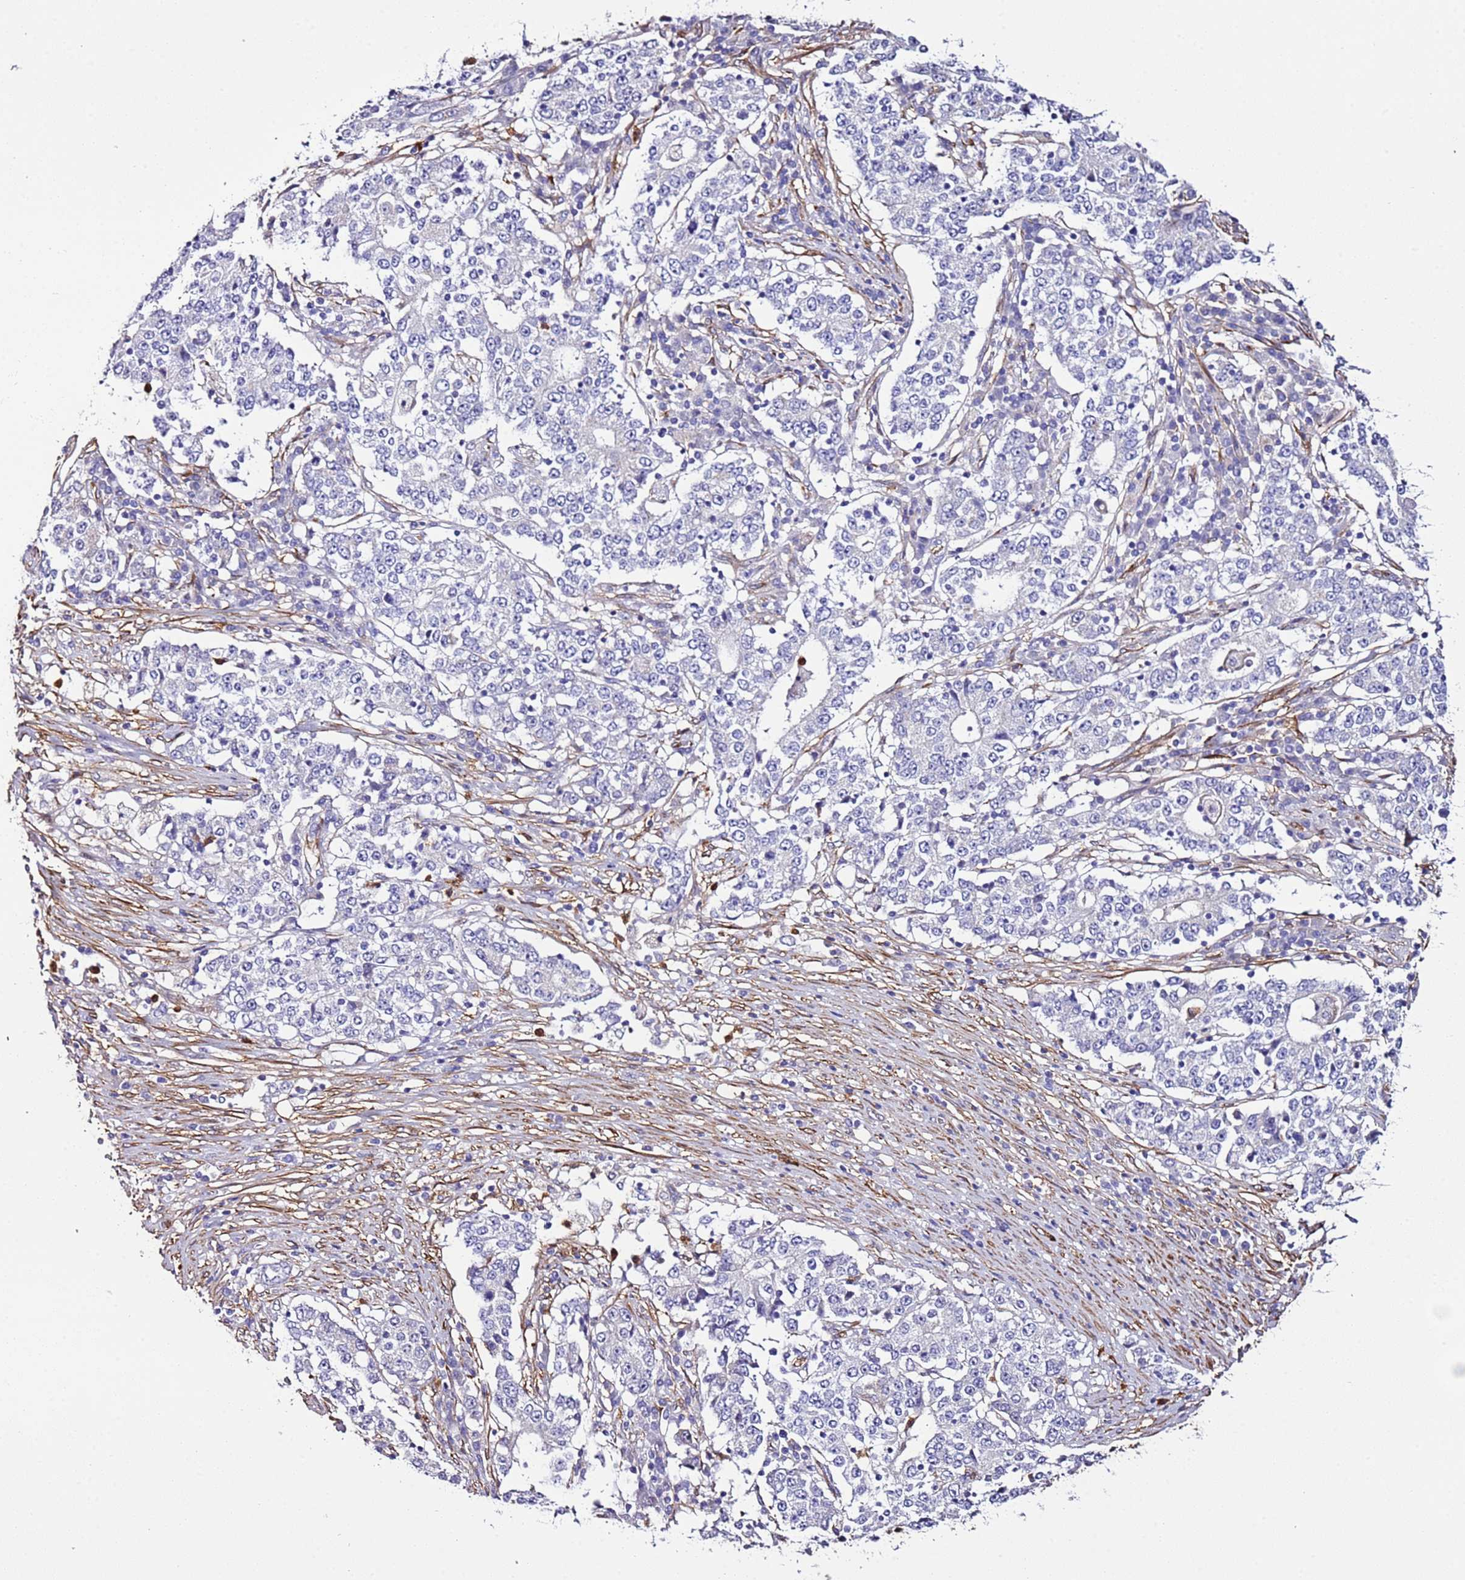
{"staining": {"intensity": "negative", "quantity": "none", "location": "none"}, "tissue": "stomach cancer", "cell_type": "Tumor cells", "image_type": "cancer", "snomed": [{"axis": "morphology", "description": "Adenocarcinoma, NOS"}, {"axis": "topography", "description": "Stomach"}], "caption": "The micrograph exhibits no significant staining in tumor cells of stomach cancer.", "gene": "FAM174C", "patient": {"sex": "male", "age": 59}}